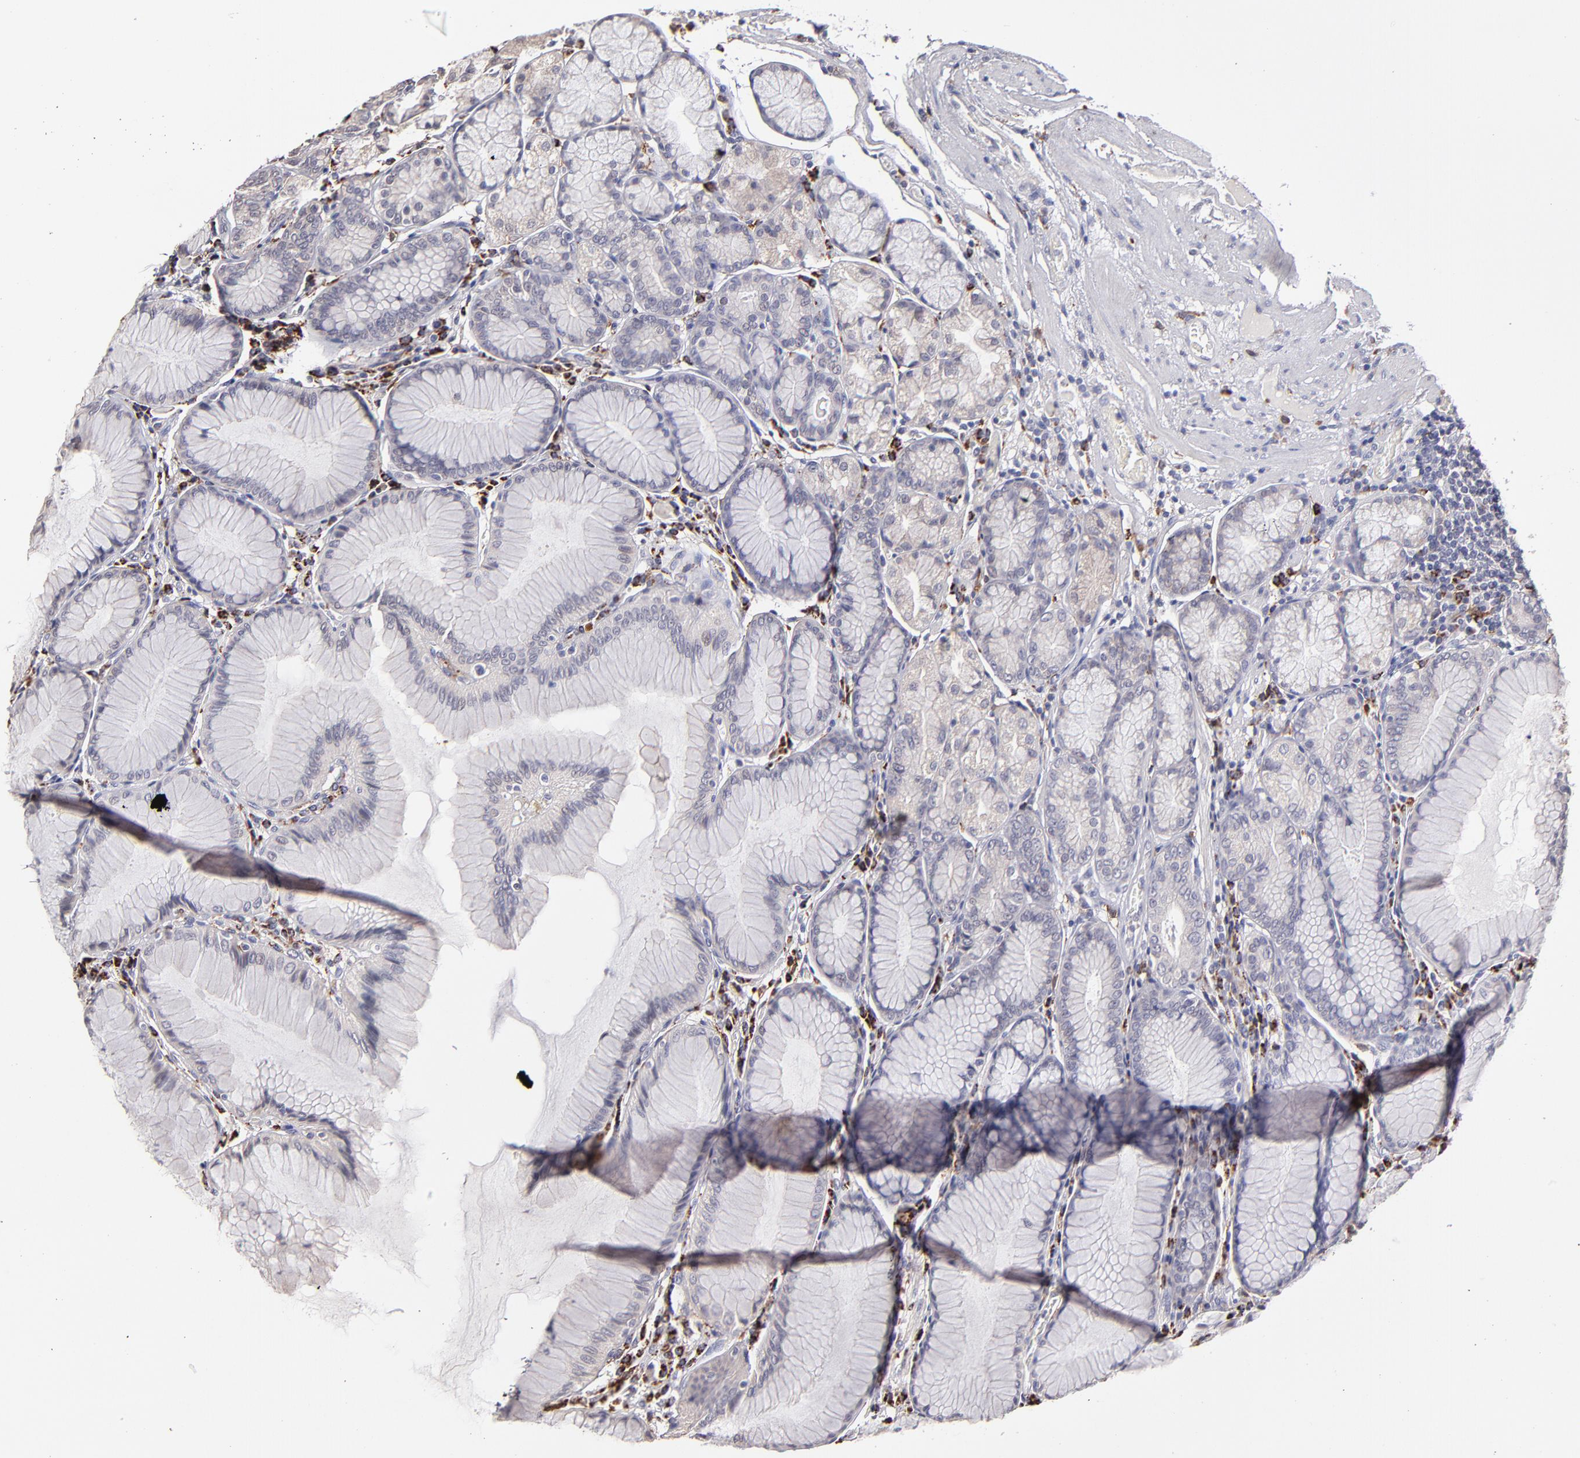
{"staining": {"intensity": "weak", "quantity": "<25%", "location": "cytoplasmic/membranous"}, "tissue": "stomach", "cell_type": "Glandular cells", "image_type": "normal", "snomed": [{"axis": "morphology", "description": "Normal tissue, NOS"}, {"axis": "topography", "description": "Stomach, lower"}], "caption": "This is an immunohistochemistry photomicrograph of benign human stomach. There is no staining in glandular cells.", "gene": "GLDC", "patient": {"sex": "female", "age": 93}}